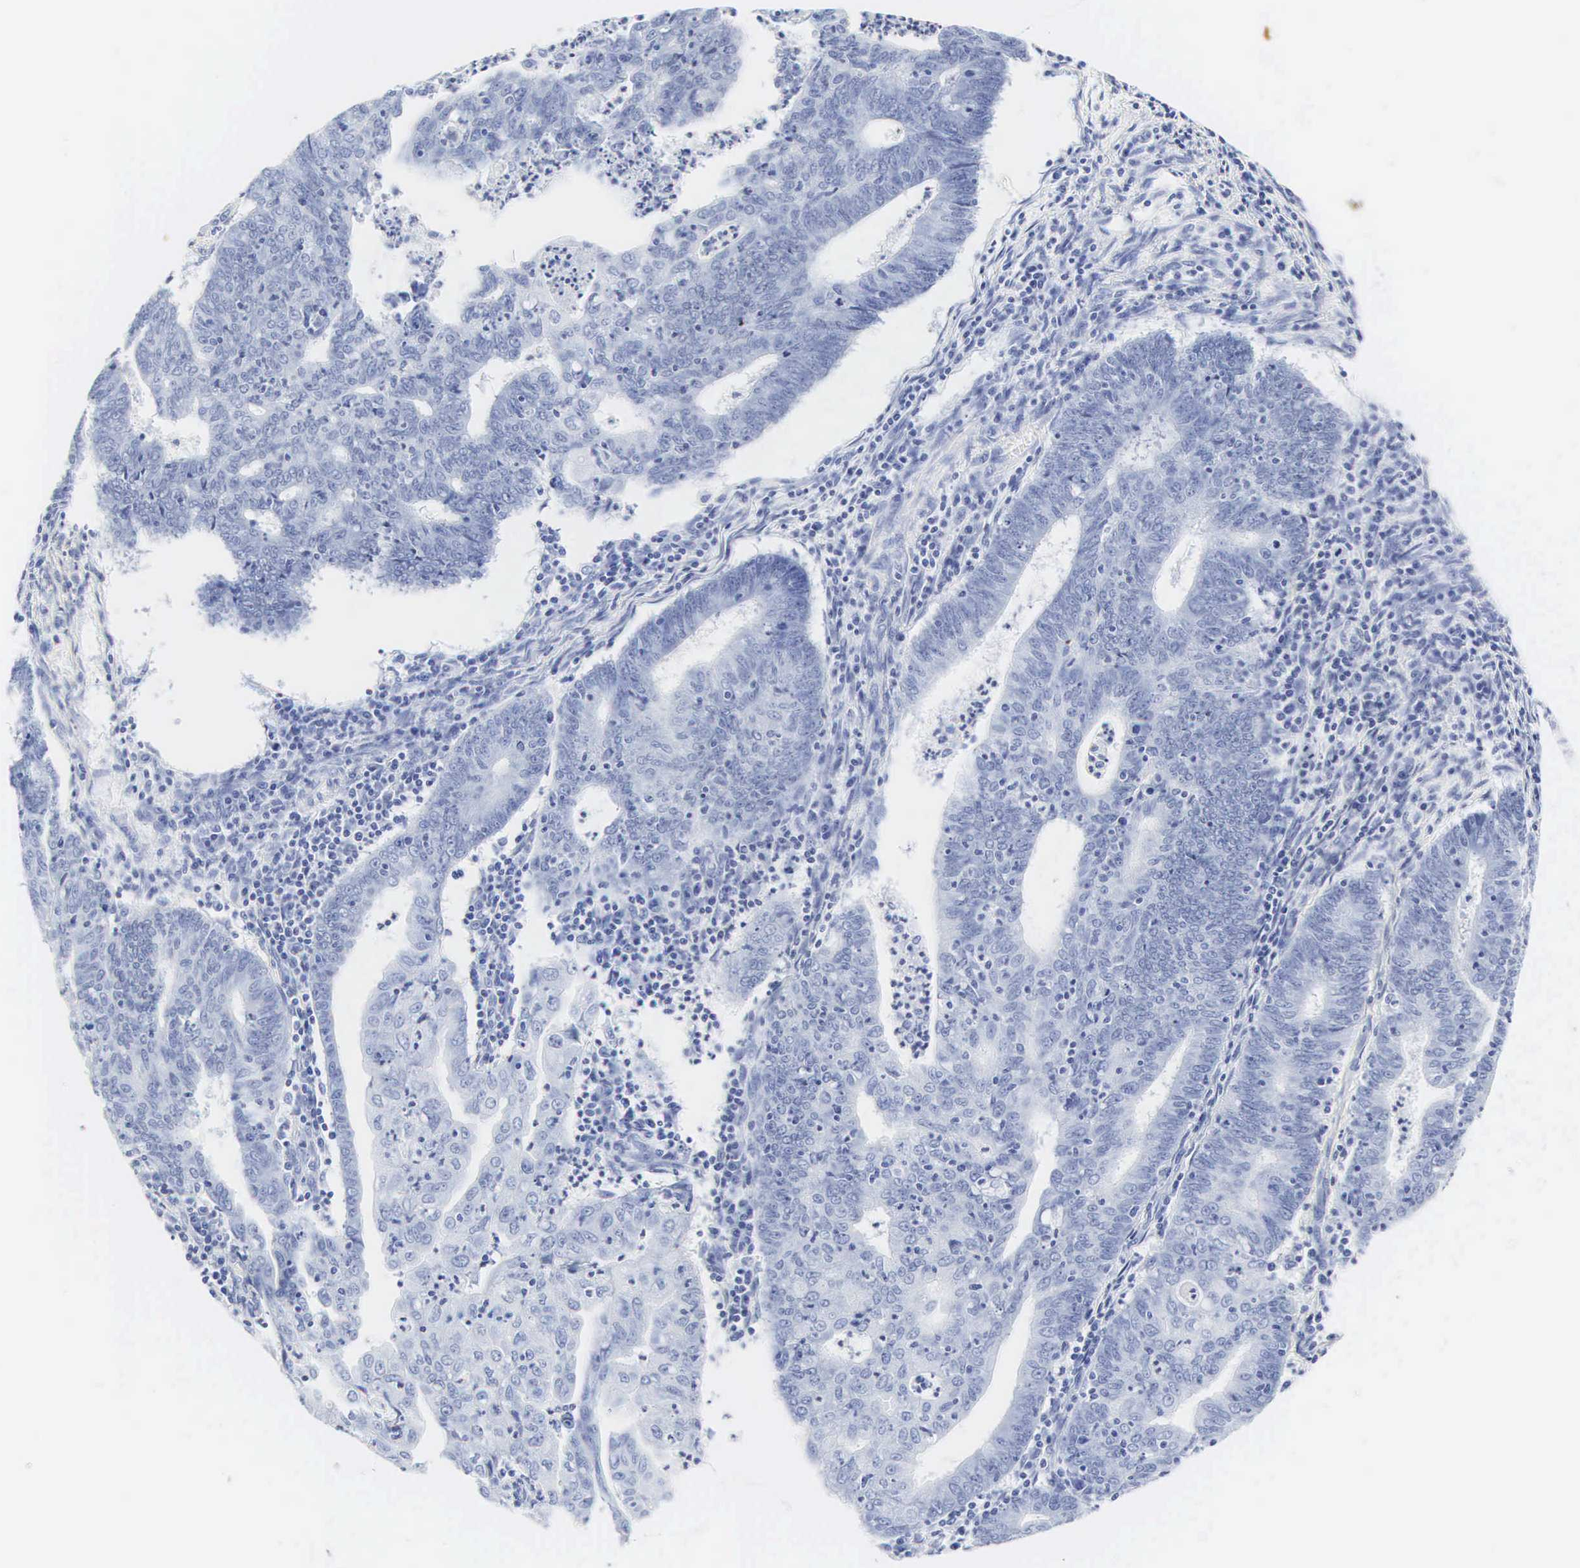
{"staining": {"intensity": "negative", "quantity": "none", "location": "none"}, "tissue": "endometrial cancer", "cell_type": "Tumor cells", "image_type": "cancer", "snomed": [{"axis": "morphology", "description": "Adenocarcinoma, NOS"}, {"axis": "topography", "description": "Endometrium"}], "caption": "This is an IHC micrograph of adenocarcinoma (endometrial). There is no staining in tumor cells.", "gene": "INS", "patient": {"sex": "female", "age": 60}}